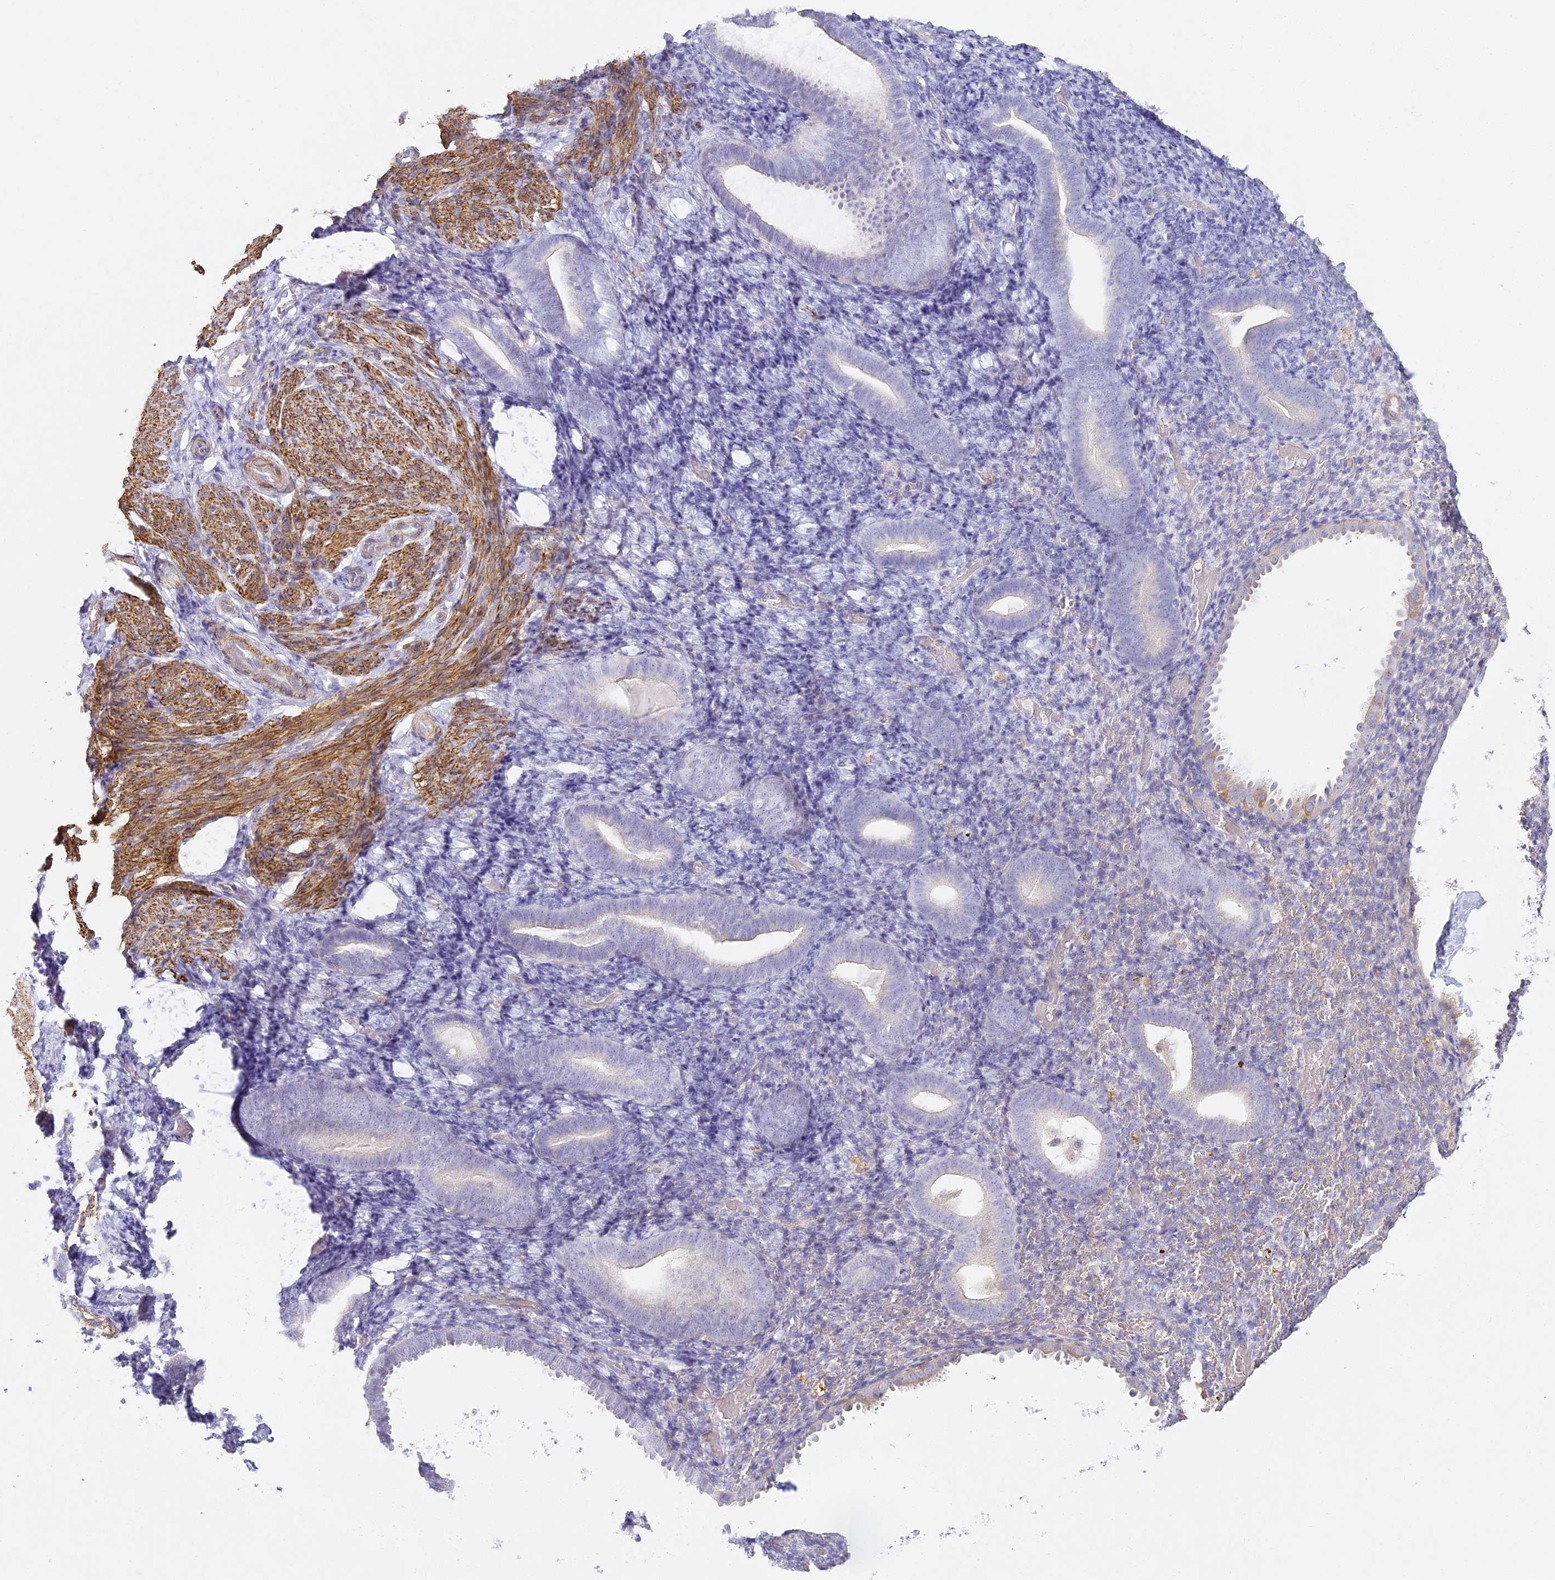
{"staining": {"intensity": "negative", "quantity": "none", "location": "none"}, "tissue": "endometrium", "cell_type": "Cells in endometrial stroma", "image_type": "normal", "snomed": [{"axis": "morphology", "description": "Normal tissue, NOS"}, {"axis": "topography", "description": "Endometrium"}], "caption": "Immunohistochemical staining of unremarkable human endometrium shows no significant expression in cells in endometrial stroma.", "gene": "MED28", "patient": {"sex": "female", "age": 51}}